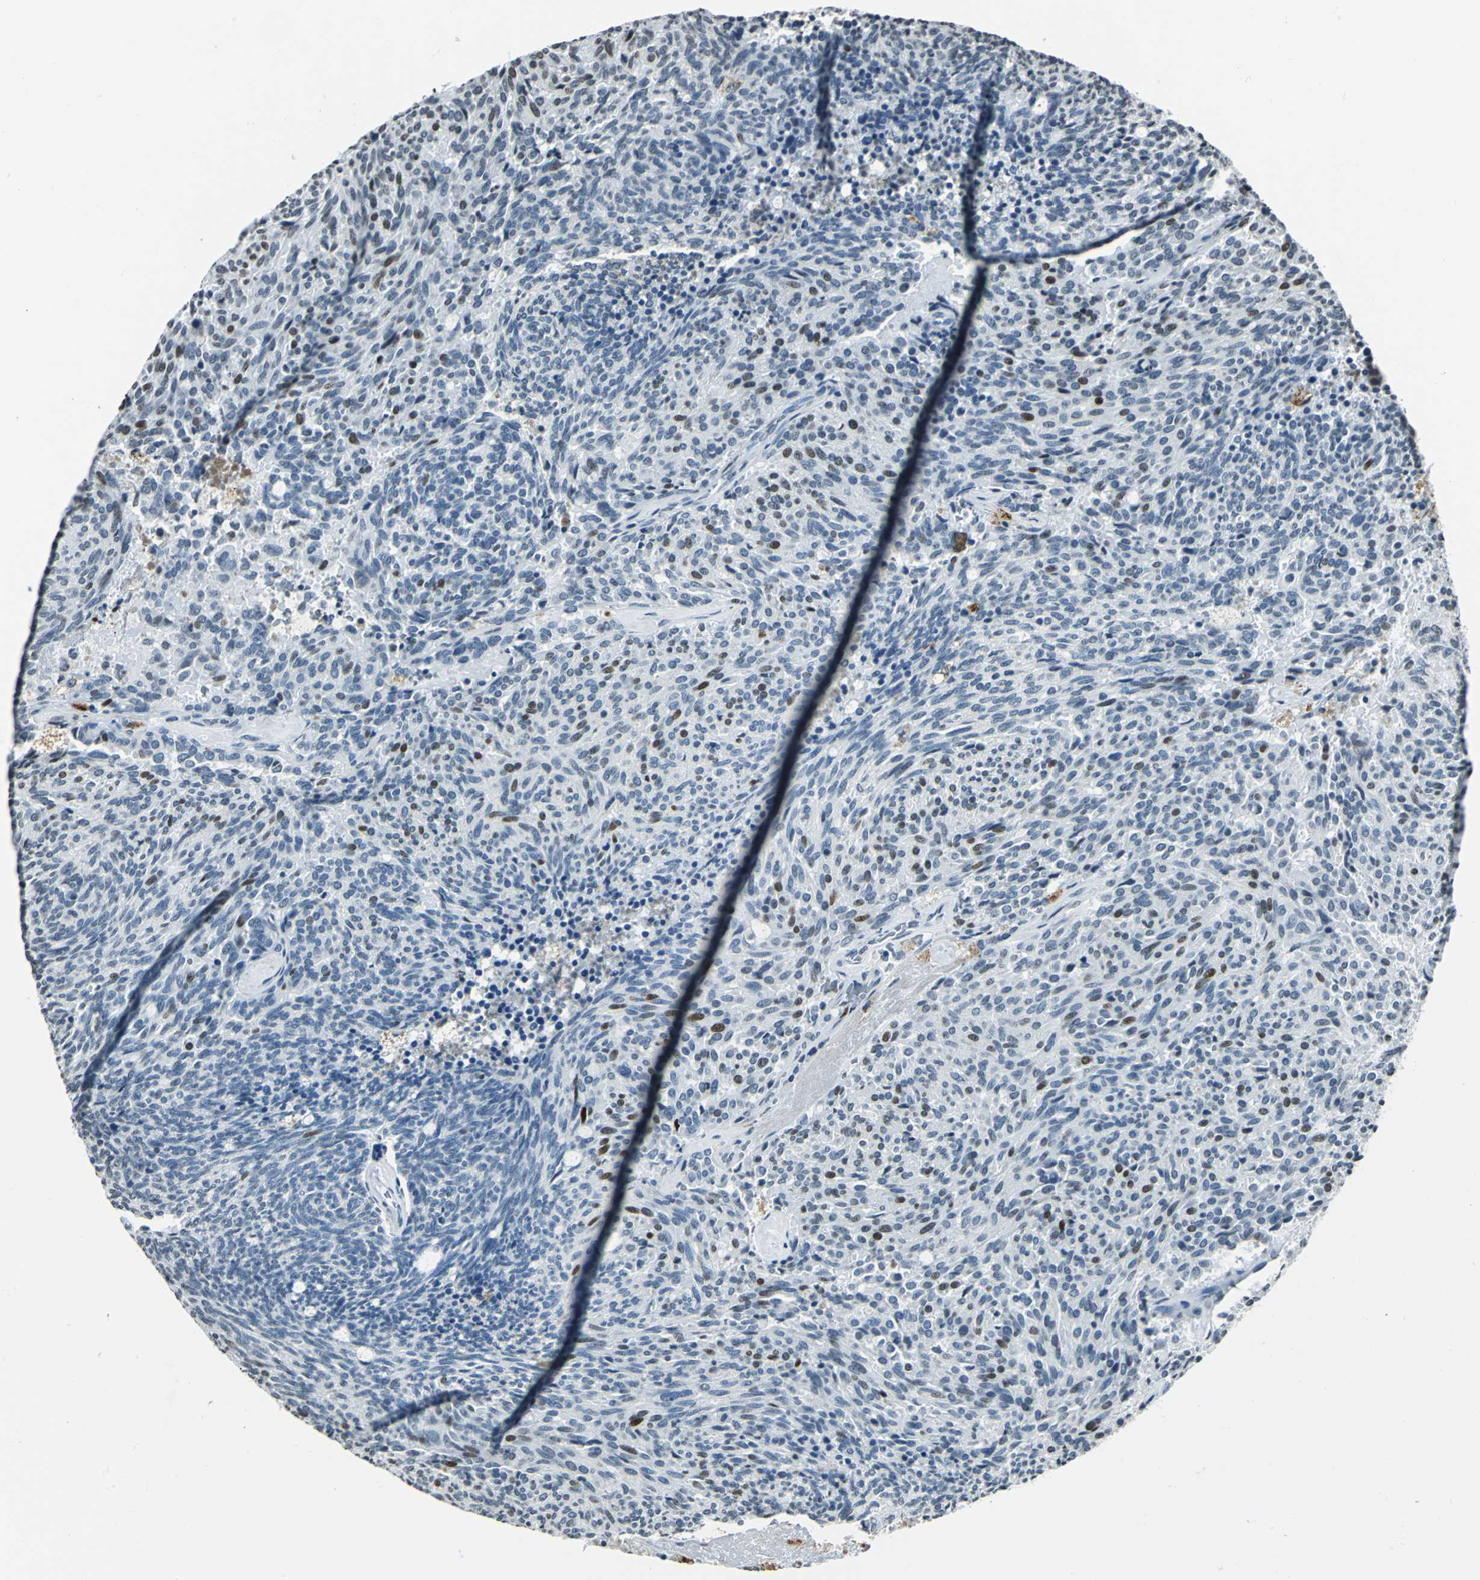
{"staining": {"intensity": "strong", "quantity": "<25%", "location": "nuclear"}, "tissue": "carcinoid", "cell_type": "Tumor cells", "image_type": "cancer", "snomed": [{"axis": "morphology", "description": "Carcinoid, malignant, NOS"}, {"axis": "topography", "description": "Pancreas"}], "caption": "A medium amount of strong nuclear staining is seen in about <25% of tumor cells in carcinoid tissue. (brown staining indicates protein expression, while blue staining denotes nuclei).", "gene": "MCM4", "patient": {"sex": "female", "age": 54}}